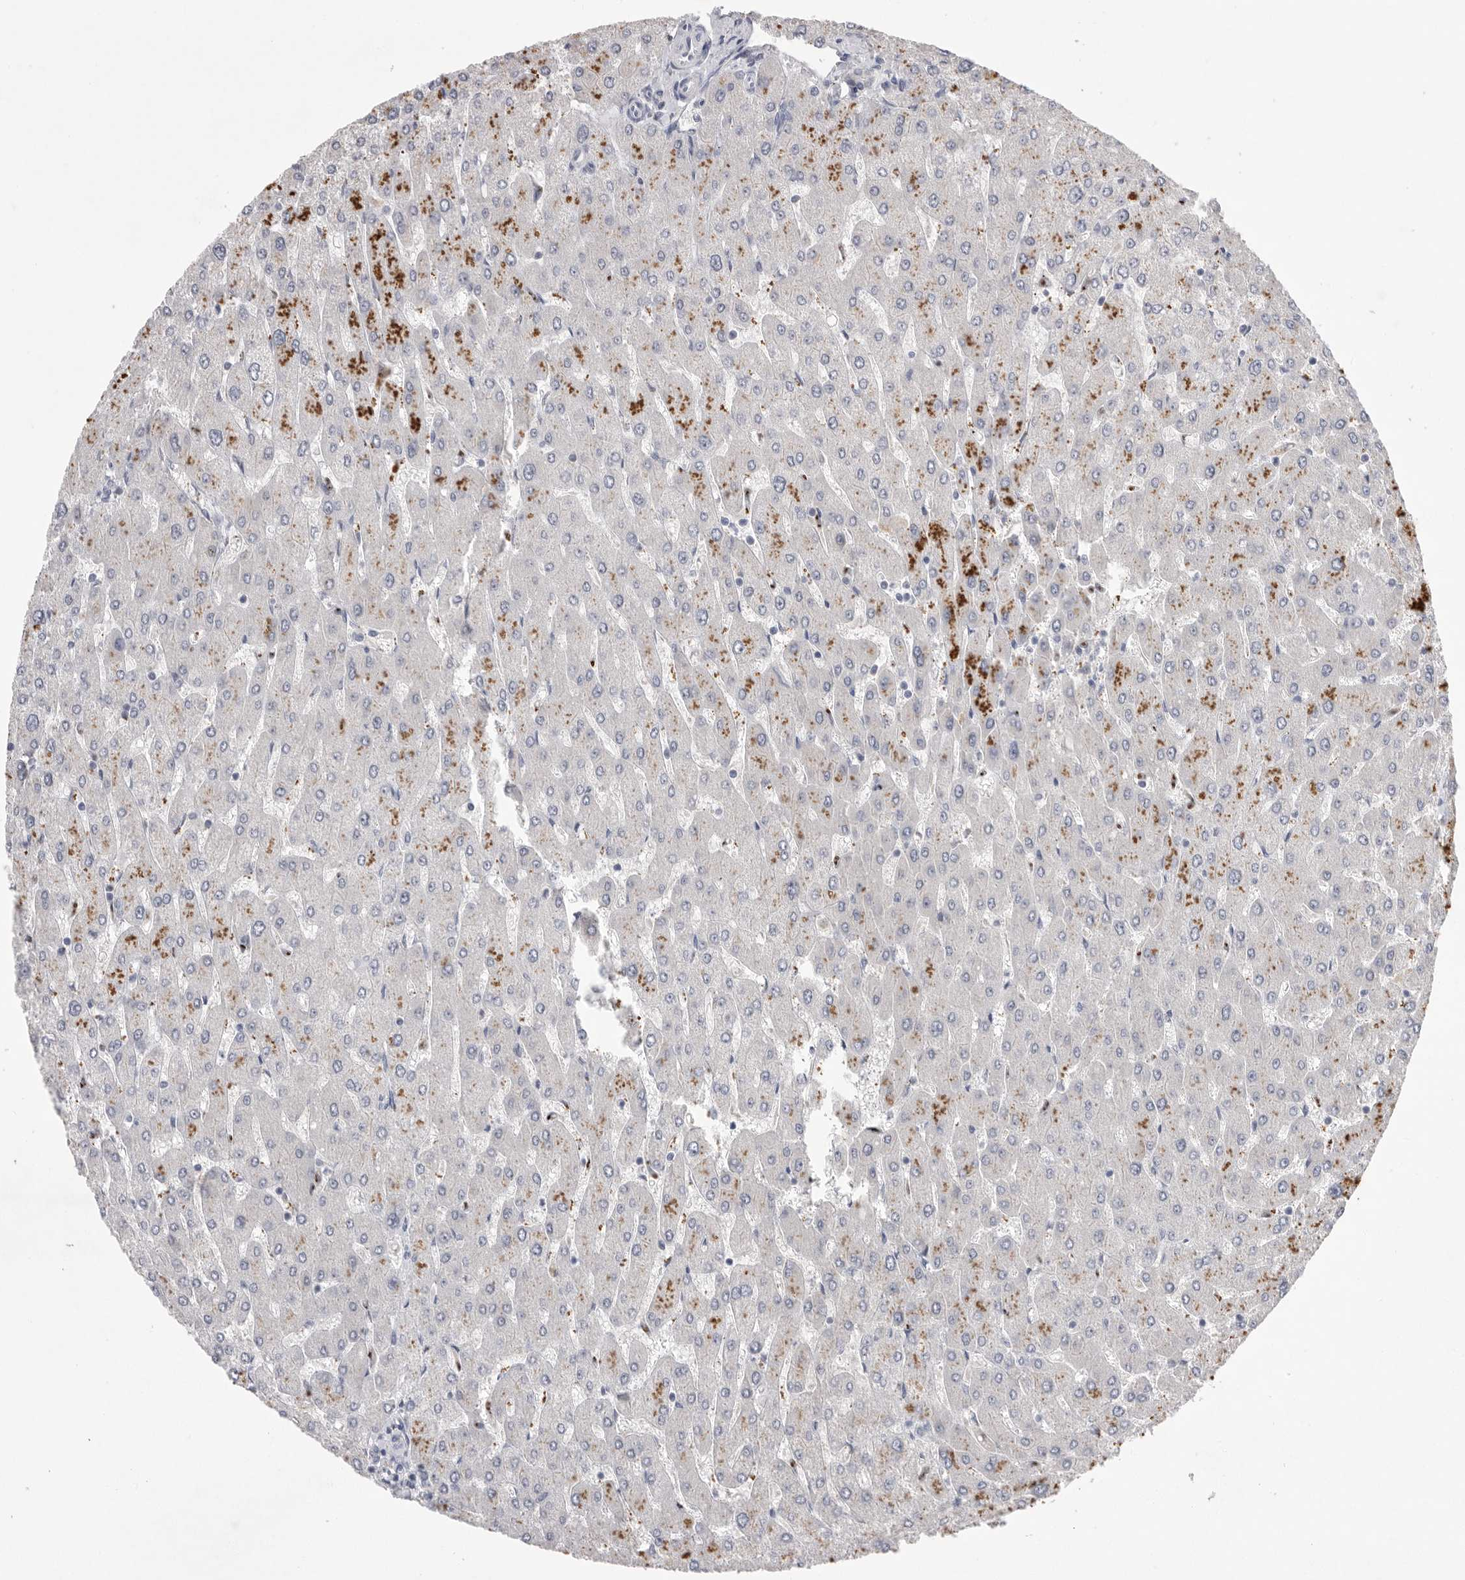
{"staining": {"intensity": "negative", "quantity": "none", "location": "none"}, "tissue": "liver", "cell_type": "Cholangiocytes", "image_type": "normal", "snomed": [{"axis": "morphology", "description": "Normal tissue, NOS"}, {"axis": "topography", "description": "Liver"}], "caption": "The image demonstrates no staining of cholangiocytes in normal liver.", "gene": "HUS1", "patient": {"sex": "male", "age": 55}}